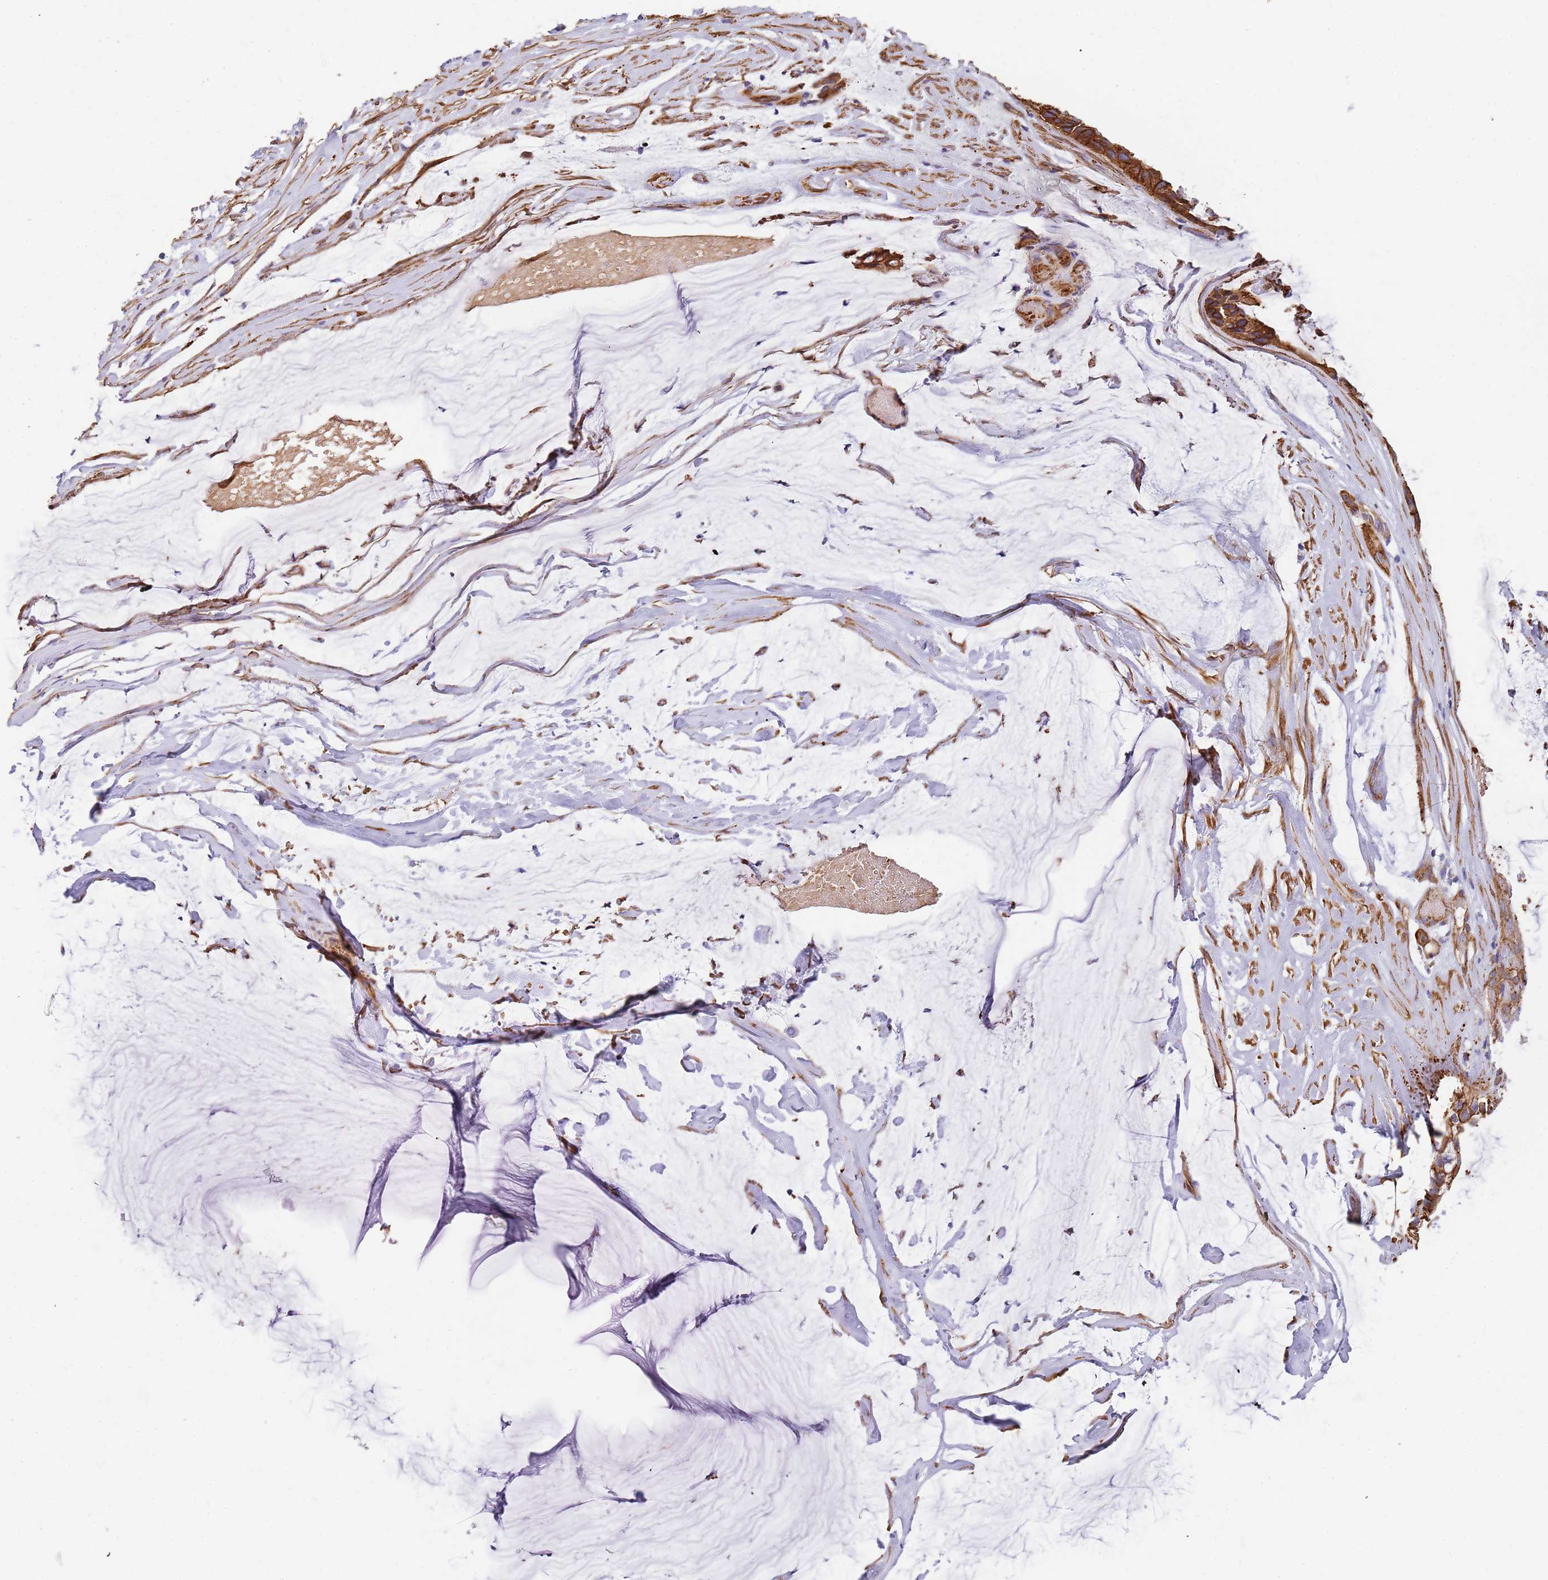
{"staining": {"intensity": "moderate", "quantity": ">75%", "location": "cytoplasmic/membranous"}, "tissue": "ovarian cancer", "cell_type": "Tumor cells", "image_type": "cancer", "snomed": [{"axis": "morphology", "description": "Cystadenocarcinoma, mucinous, NOS"}, {"axis": "topography", "description": "Ovary"}], "caption": "Protein staining of ovarian cancer (mucinous cystadenocarcinoma) tissue shows moderate cytoplasmic/membranous expression in approximately >75% of tumor cells.", "gene": "GFRAL", "patient": {"sex": "female", "age": 39}}